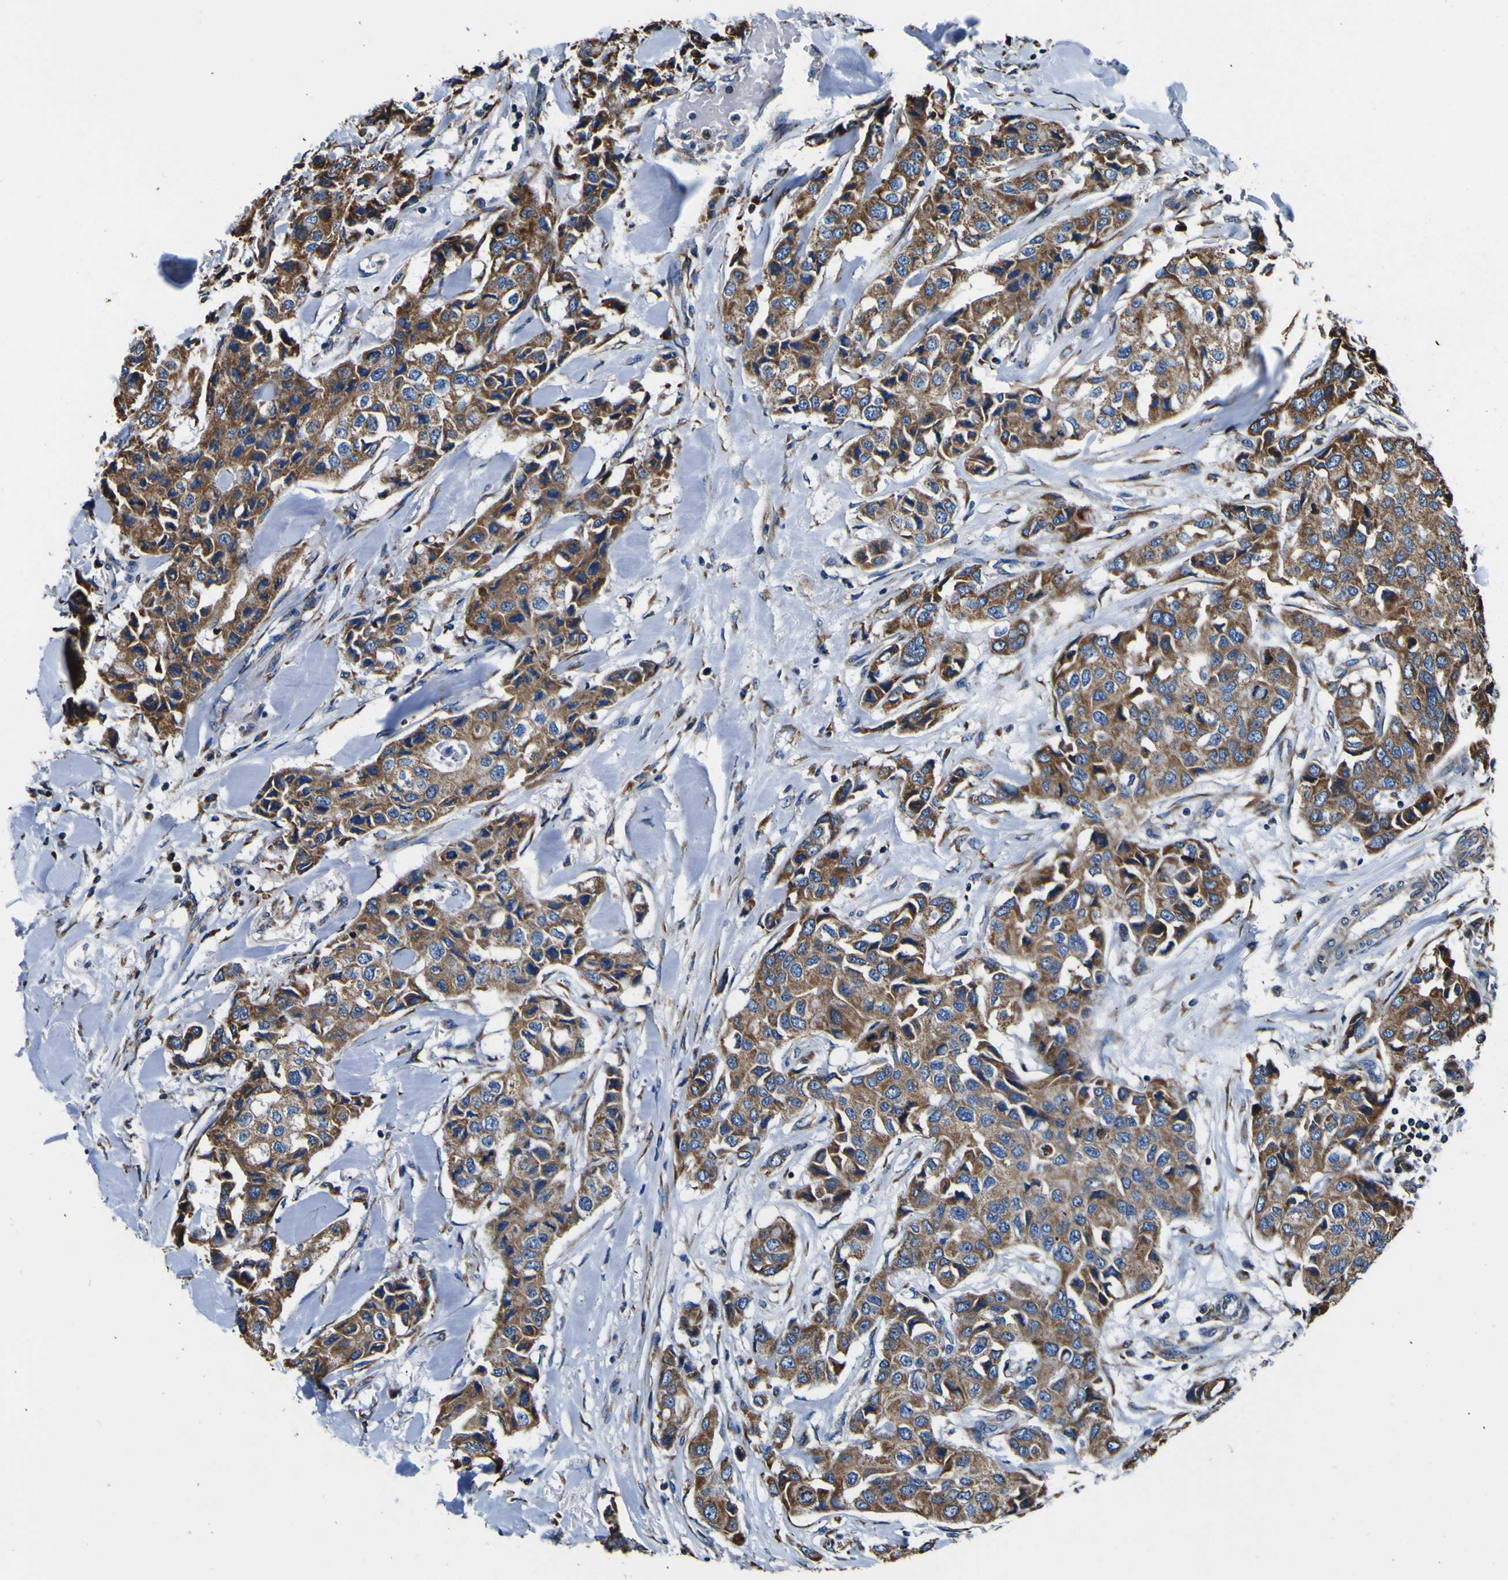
{"staining": {"intensity": "moderate", "quantity": ">75%", "location": "cytoplasmic/membranous"}, "tissue": "breast cancer", "cell_type": "Tumor cells", "image_type": "cancer", "snomed": [{"axis": "morphology", "description": "Duct carcinoma"}, {"axis": "topography", "description": "Breast"}], "caption": "Immunohistochemical staining of breast infiltrating ductal carcinoma exhibits medium levels of moderate cytoplasmic/membranous expression in approximately >75% of tumor cells. The staining is performed using DAB (3,3'-diaminobenzidine) brown chromogen to label protein expression. The nuclei are counter-stained blue using hematoxylin.", "gene": "INPP5A", "patient": {"sex": "female", "age": 80}}